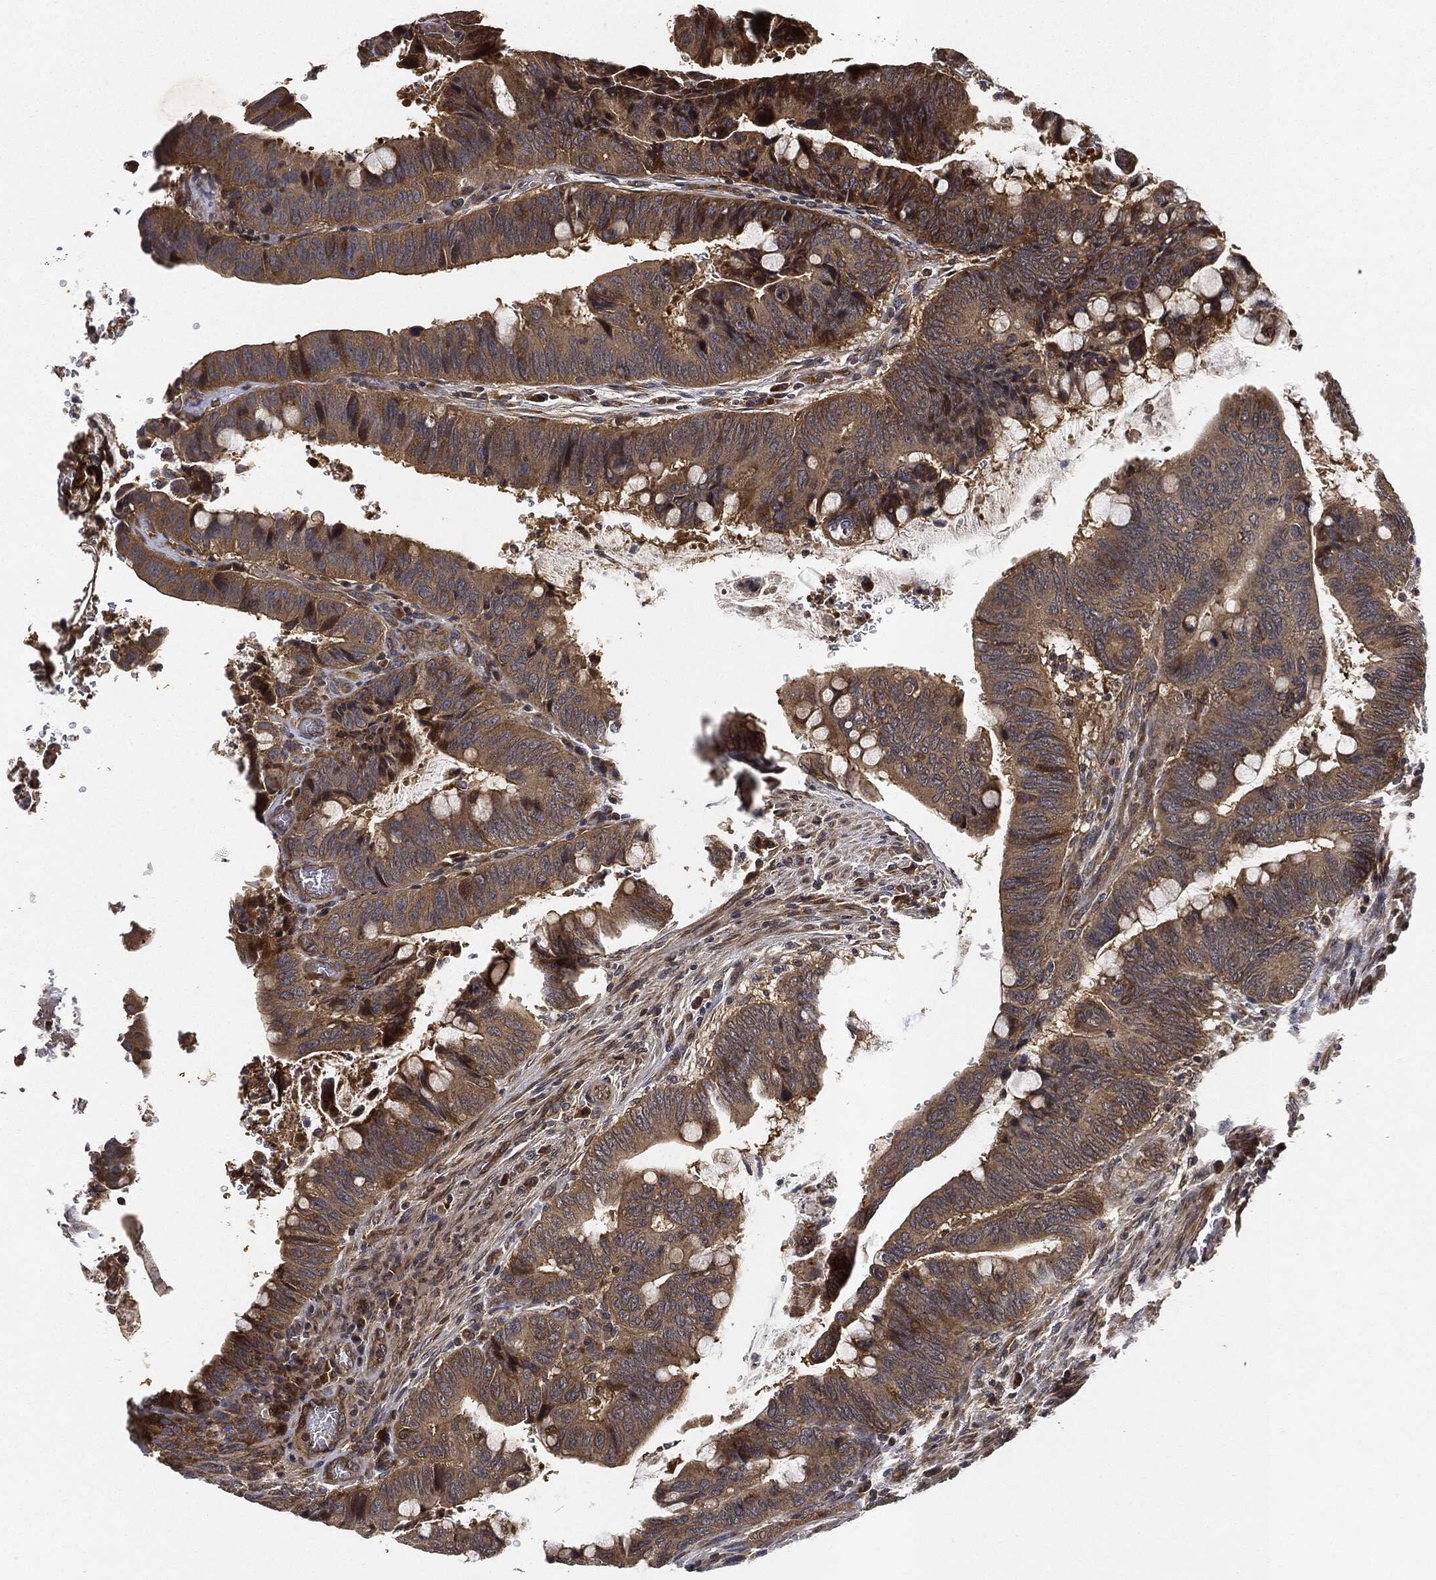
{"staining": {"intensity": "weak", "quantity": "25%-75%", "location": "cytoplasmic/membranous"}, "tissue": "colorectal cancer", "cell_type": "Tumor cells", "image_type": "cancer", "snomed": [{"axis": "morphology", "description": "Normal tissue, NOS"}, {"axis": "morphology", "description": "Adenocarcinoma, NOS"}, {"axis": "topography", "description": "Rectum"}, {"axis": "topography", "description": "Peripheral nerve tissue"}], "caption": "Tumor cells show weak cytoplasmic/membranous expression in about 25%-75% of cells in adenocarcinoma (colorectal). Nuclei are stained in blue.", "gene": "MLST8", "patient": {"sex": "male", "age": 92}}